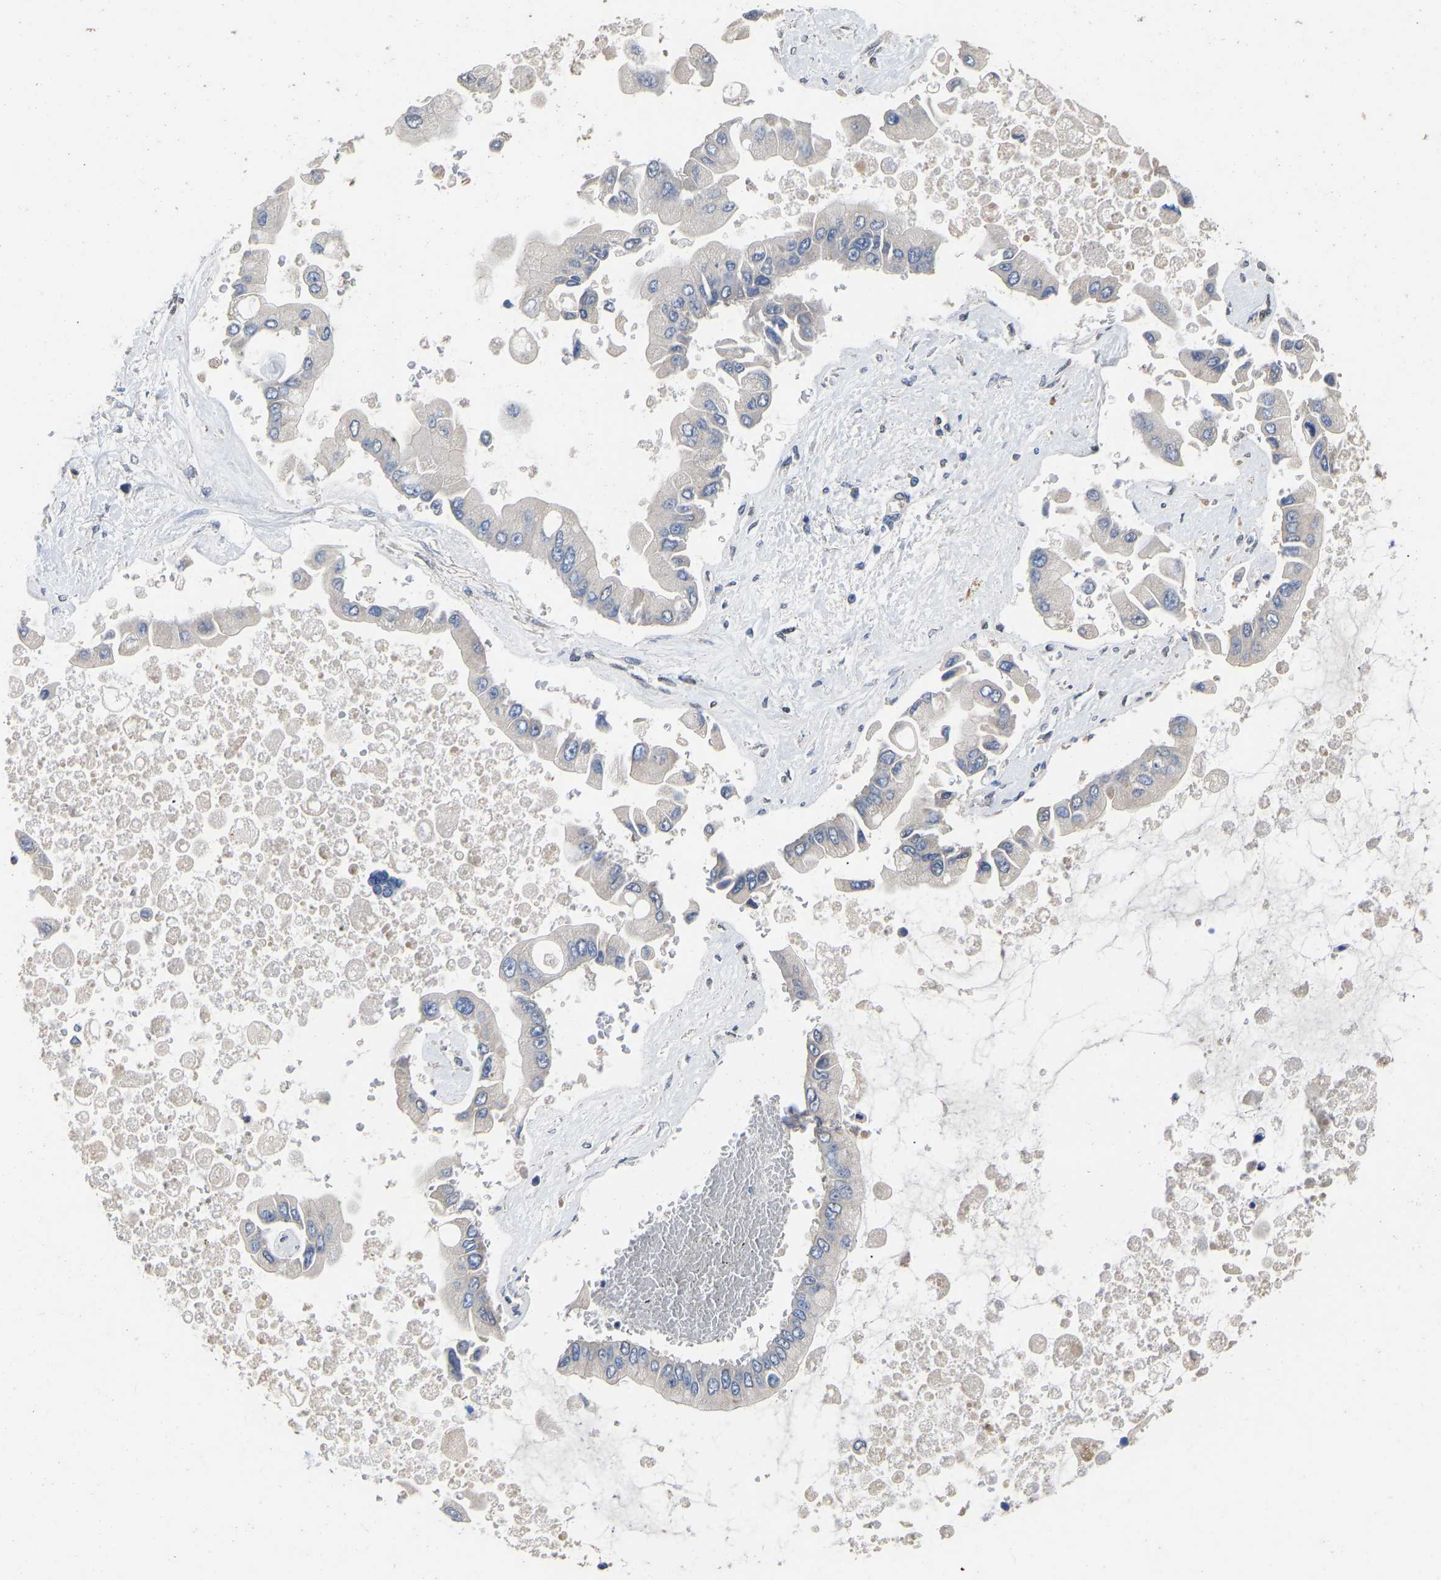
{"staining": {"intensity": "negative", "quantity": "none", "location": "none"}, "tissue": "liver cancer", "cell_type": "Tumor cells", "image_type": "cancer", "snomed": [{"axis": "morphology", "description": "Cholangiocarcinoma"}, {"axis": "topography", "description": "Liver"}], "caption": "Liver cancer (cholangiocarcinoma) was stained to show a protein in brown. There is no significant staining in tumor cells.", "gene": "QKI", "patient": {"sex": "male", "age": 50}}